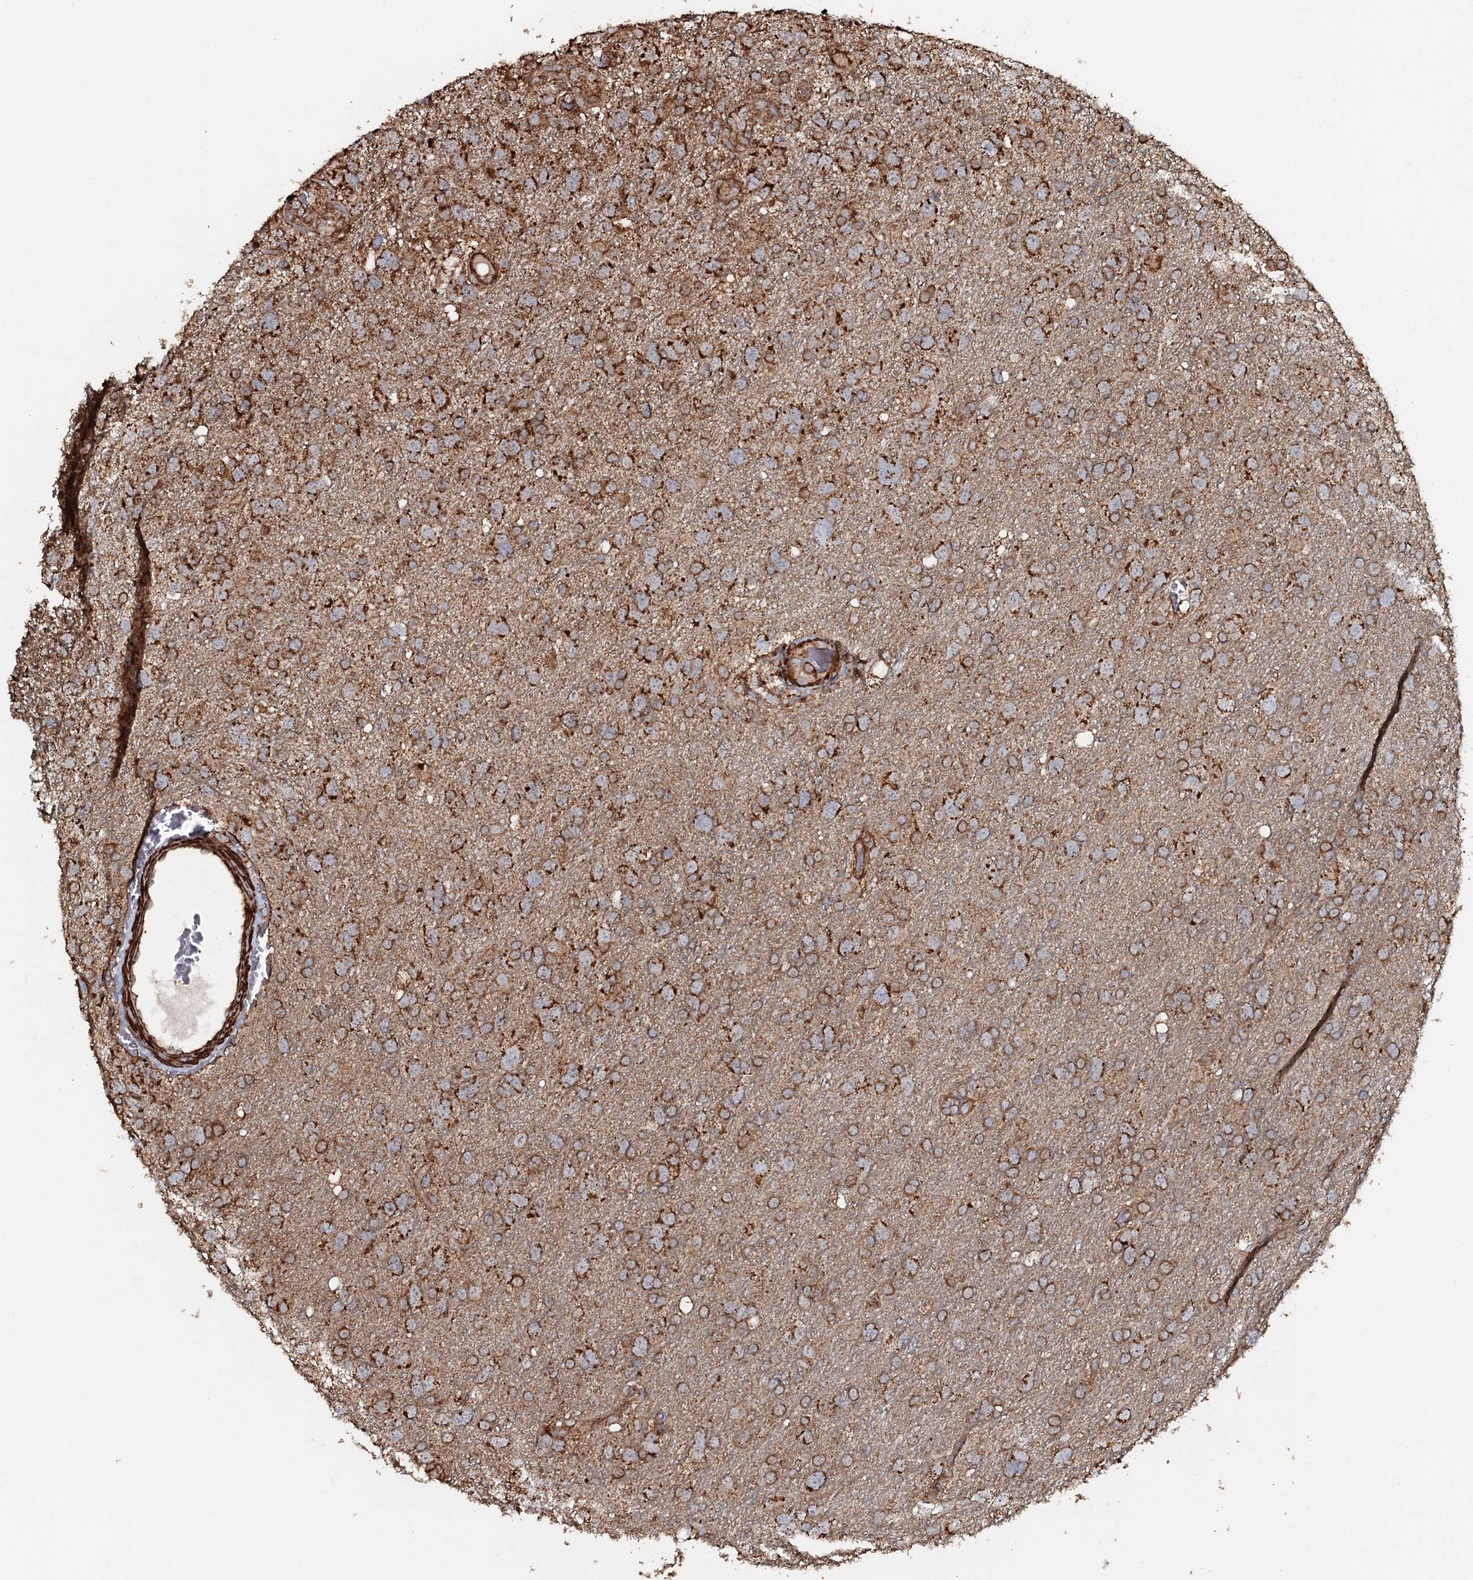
{"staining": {"intensity": "strong", "quantity": "25%-75%", "location": "cytoplasmic/membranous"}, "tissue": "glioma", "cell_type": "Tumor cells", "image_type": "cancer", "snomed": [{"axis": "morphology", "description": "Glioma, malignant, High grade"}, {"axis": "topography", "description": "Brain"}], "caption": "Protein analysis of glioma tissue displays strong cytoplasmic/membranous positivity in about 25%-75% of tumor cells.", "gene": "VWA8", "patient": {"sex": "male", "age": 61}}